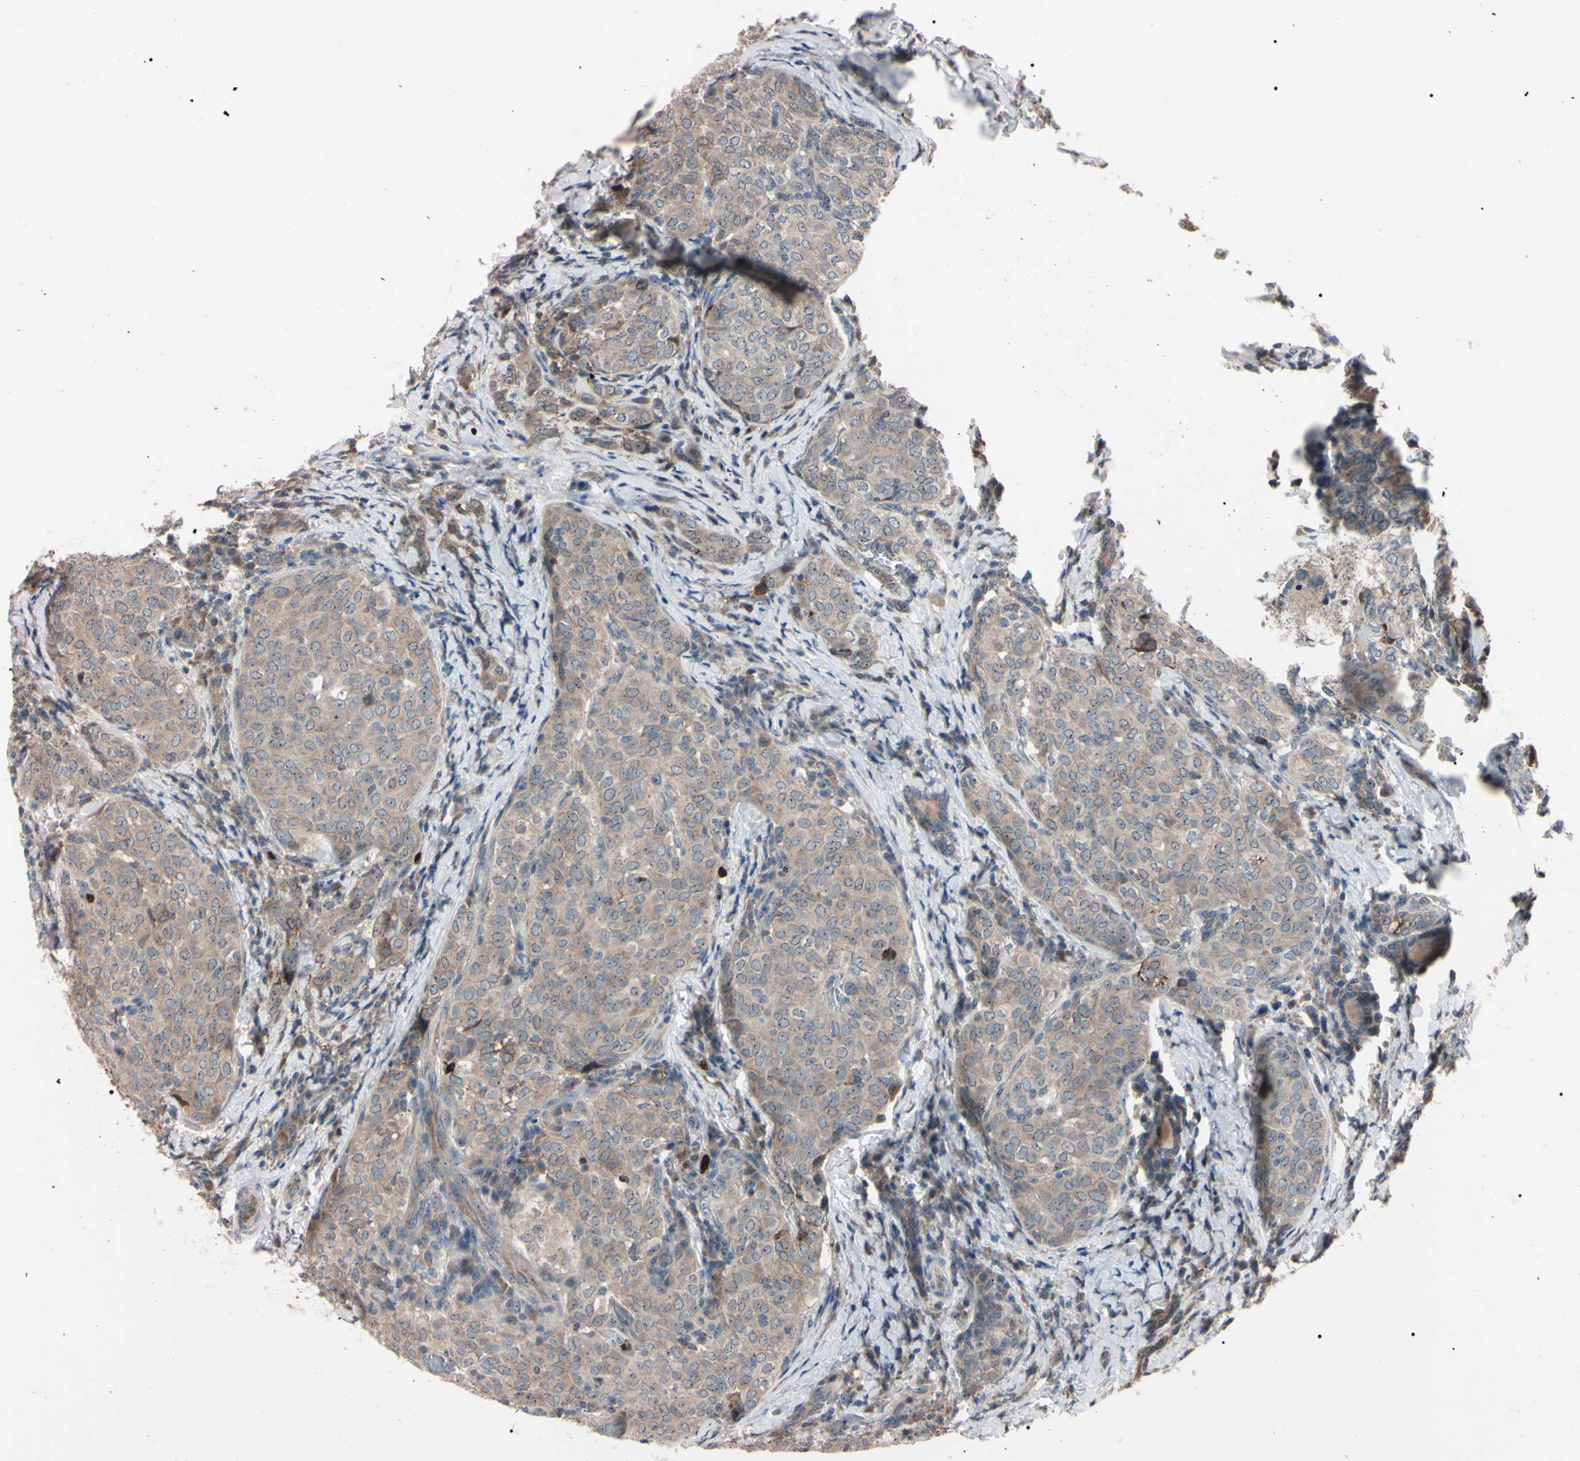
{"staining": {"intensity": "weak", "quantity": ">75%", "location": "cytoplasmic/membranous"}, "tissue": "thyroid cancer", "cell_type": "Tumor cells", "image_type": "cancer", "snomed": [{"axis": "morphology", "description": "Normal tissue, NOS"}, {"axis": "morphology", "description": "Papillary adenocarcinoma, NOS"}, {"axis": "topography", "description": "Thyroid gland"}], "caption": "The immunohistochemical stain shows weak cytoplasmic/membranous staining in tumor cells of thyroid papillary adenocarcinoma tissue. (Brightfield microscopy of DAB IHC at high magnification).", "gene": "TRAF5", "patient": {"sex": "female", "age": 30}}